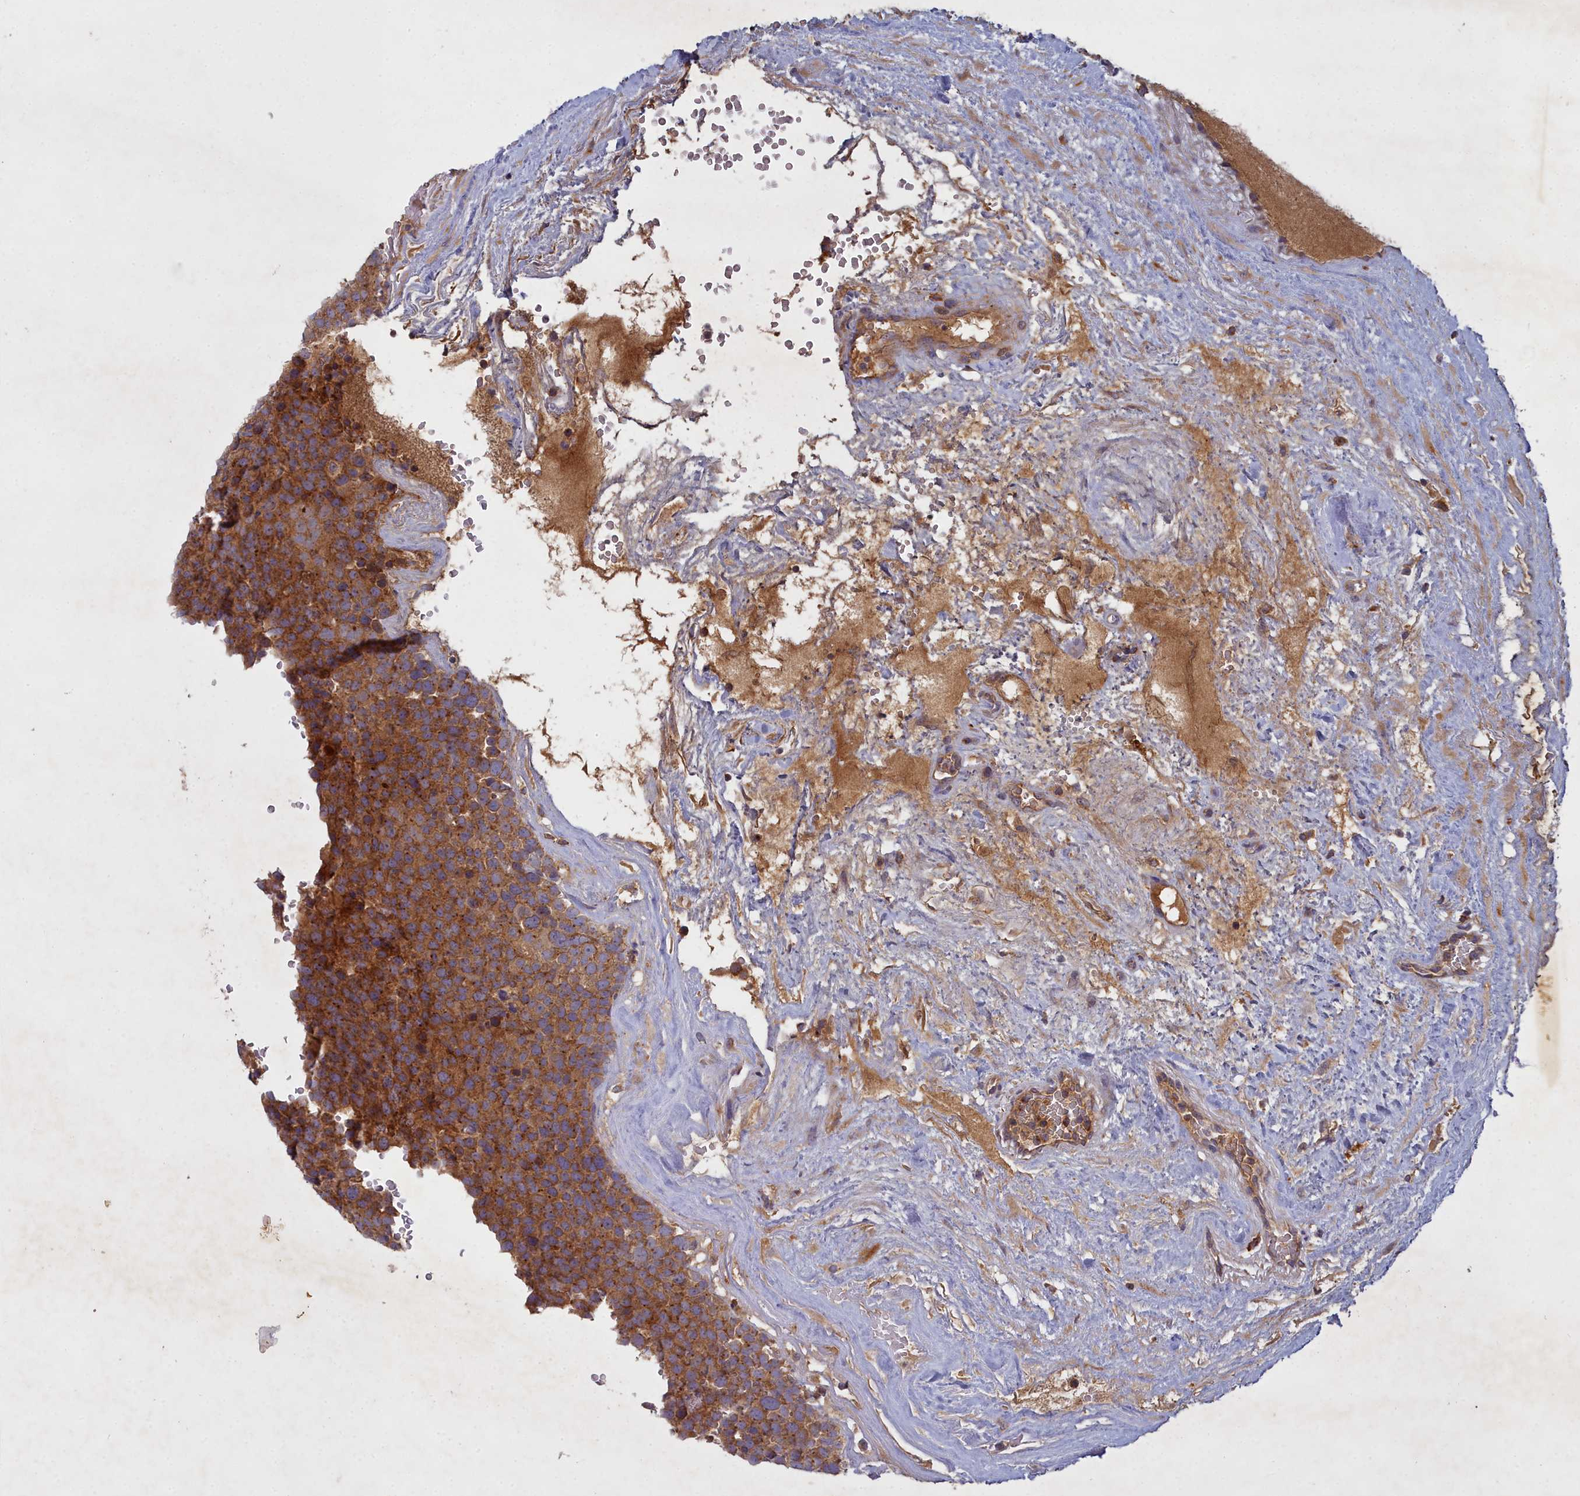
{"staining": {"intensity": "strong", "quantity": ">75%", "location": "cytoplasmic/membranous"}, "tissue": "testis cancer", "cell_type": "Tumor cells", "image_type": "cancer", "snomed": [{"axis": "morphology", "description": "Seminoma, NOS"}, {"axis": "topography", "description": "Testis"}], "caption": "Brown immunohistochemical staining in human testis seminoma exhibits strong cytoplasmic/membranous staining in approximately >75% of tumor cells.", "gene": "CCDC167", "patient": {"sex": "male", "age": 71}}